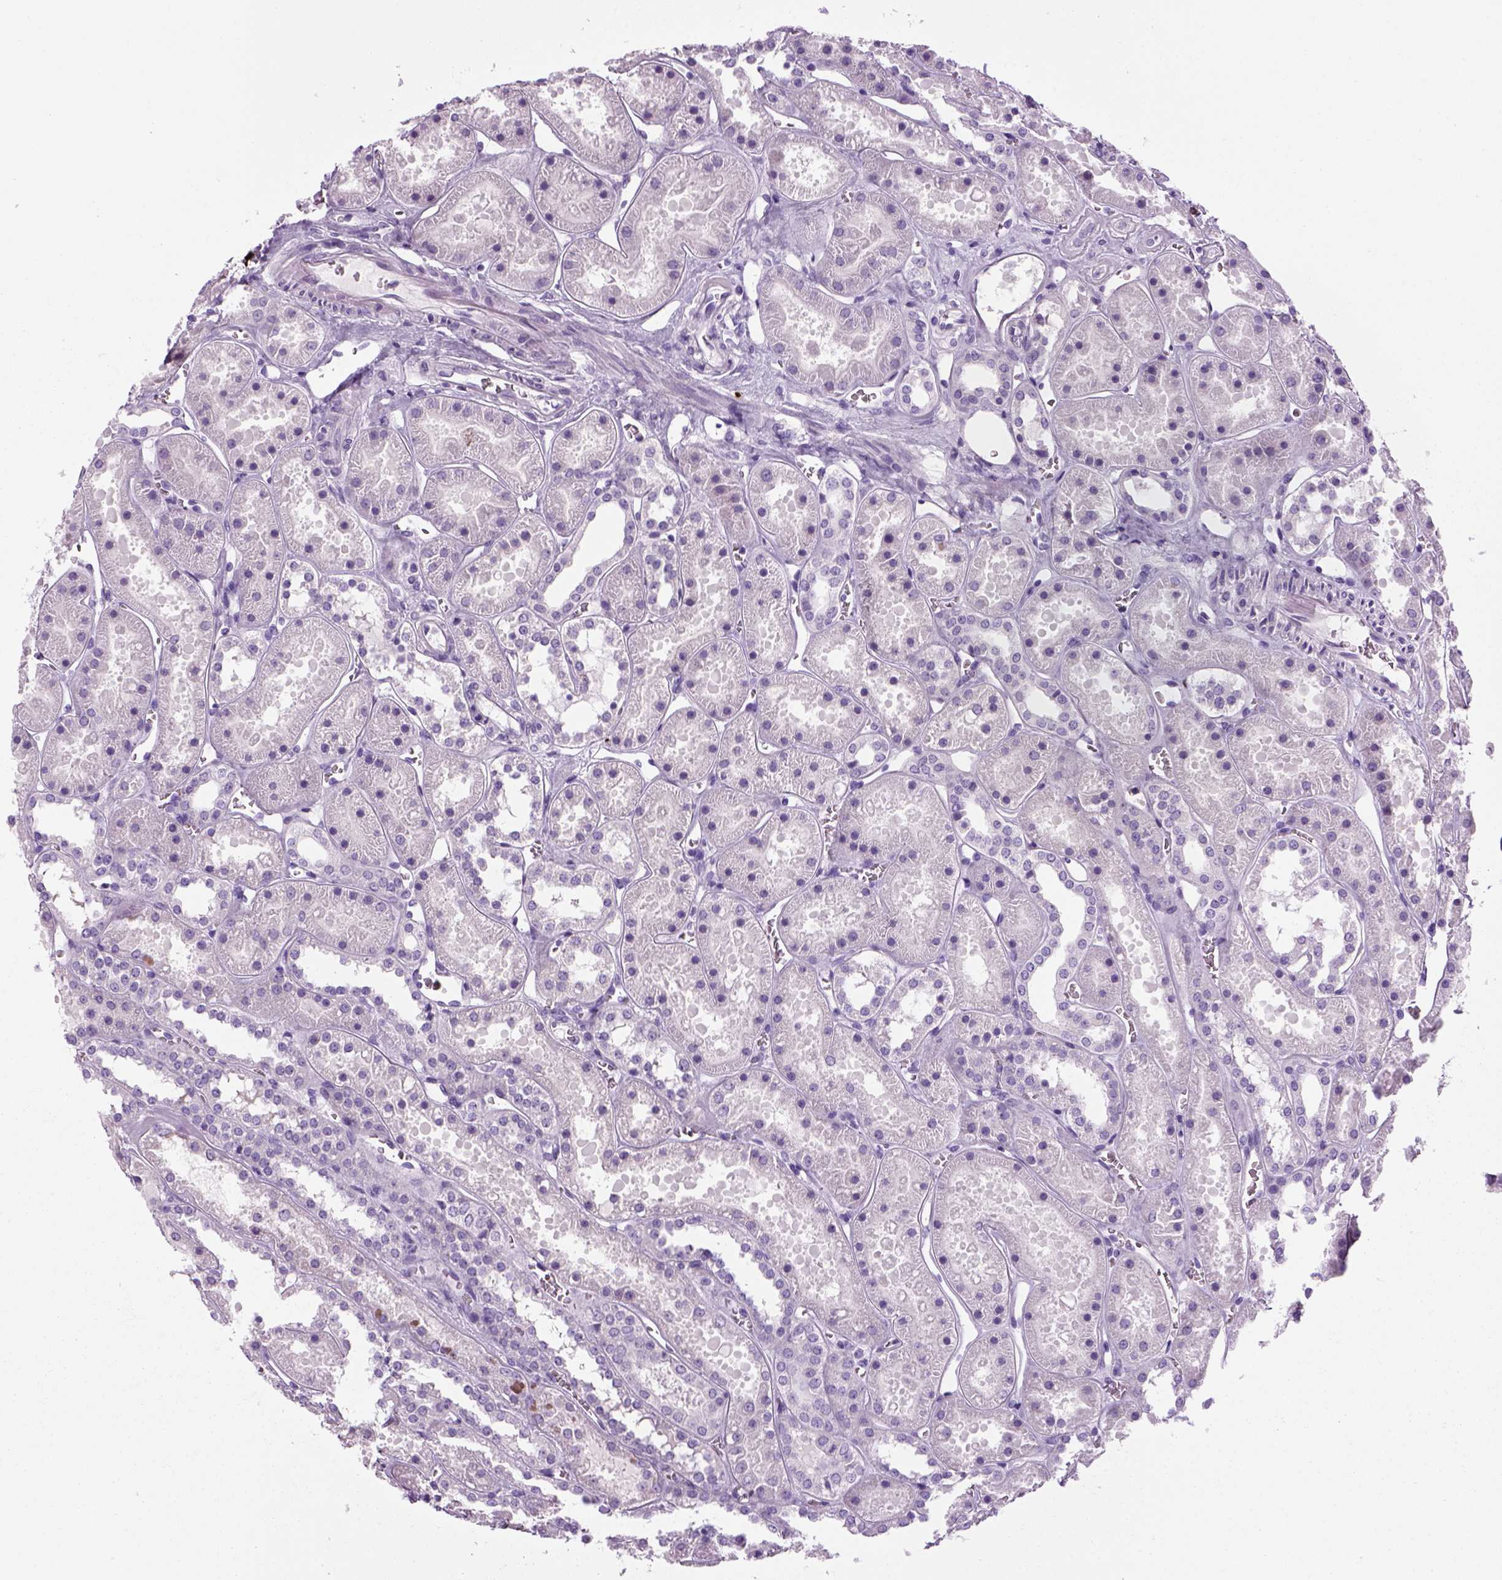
{"staining": {"intensity": "negative", "quantity": "none", "location": "none"}, "tissue": "kidney", "cell_type": "Cells in glomeruli", "image_type": "normal", "snomed": [{"axis": "morphology", "description": "Normal tissue, NOS"}, {"axis": "topography", "description": "Kidney"}], "caption": "High power microscopy image of an immunohistochemistry (IHC) histopathology image of benign kidney, revealing no significant expression in cells in glomeruli.", "gene": "MZB1", "patient": {"sex": "female", "age": 41}}